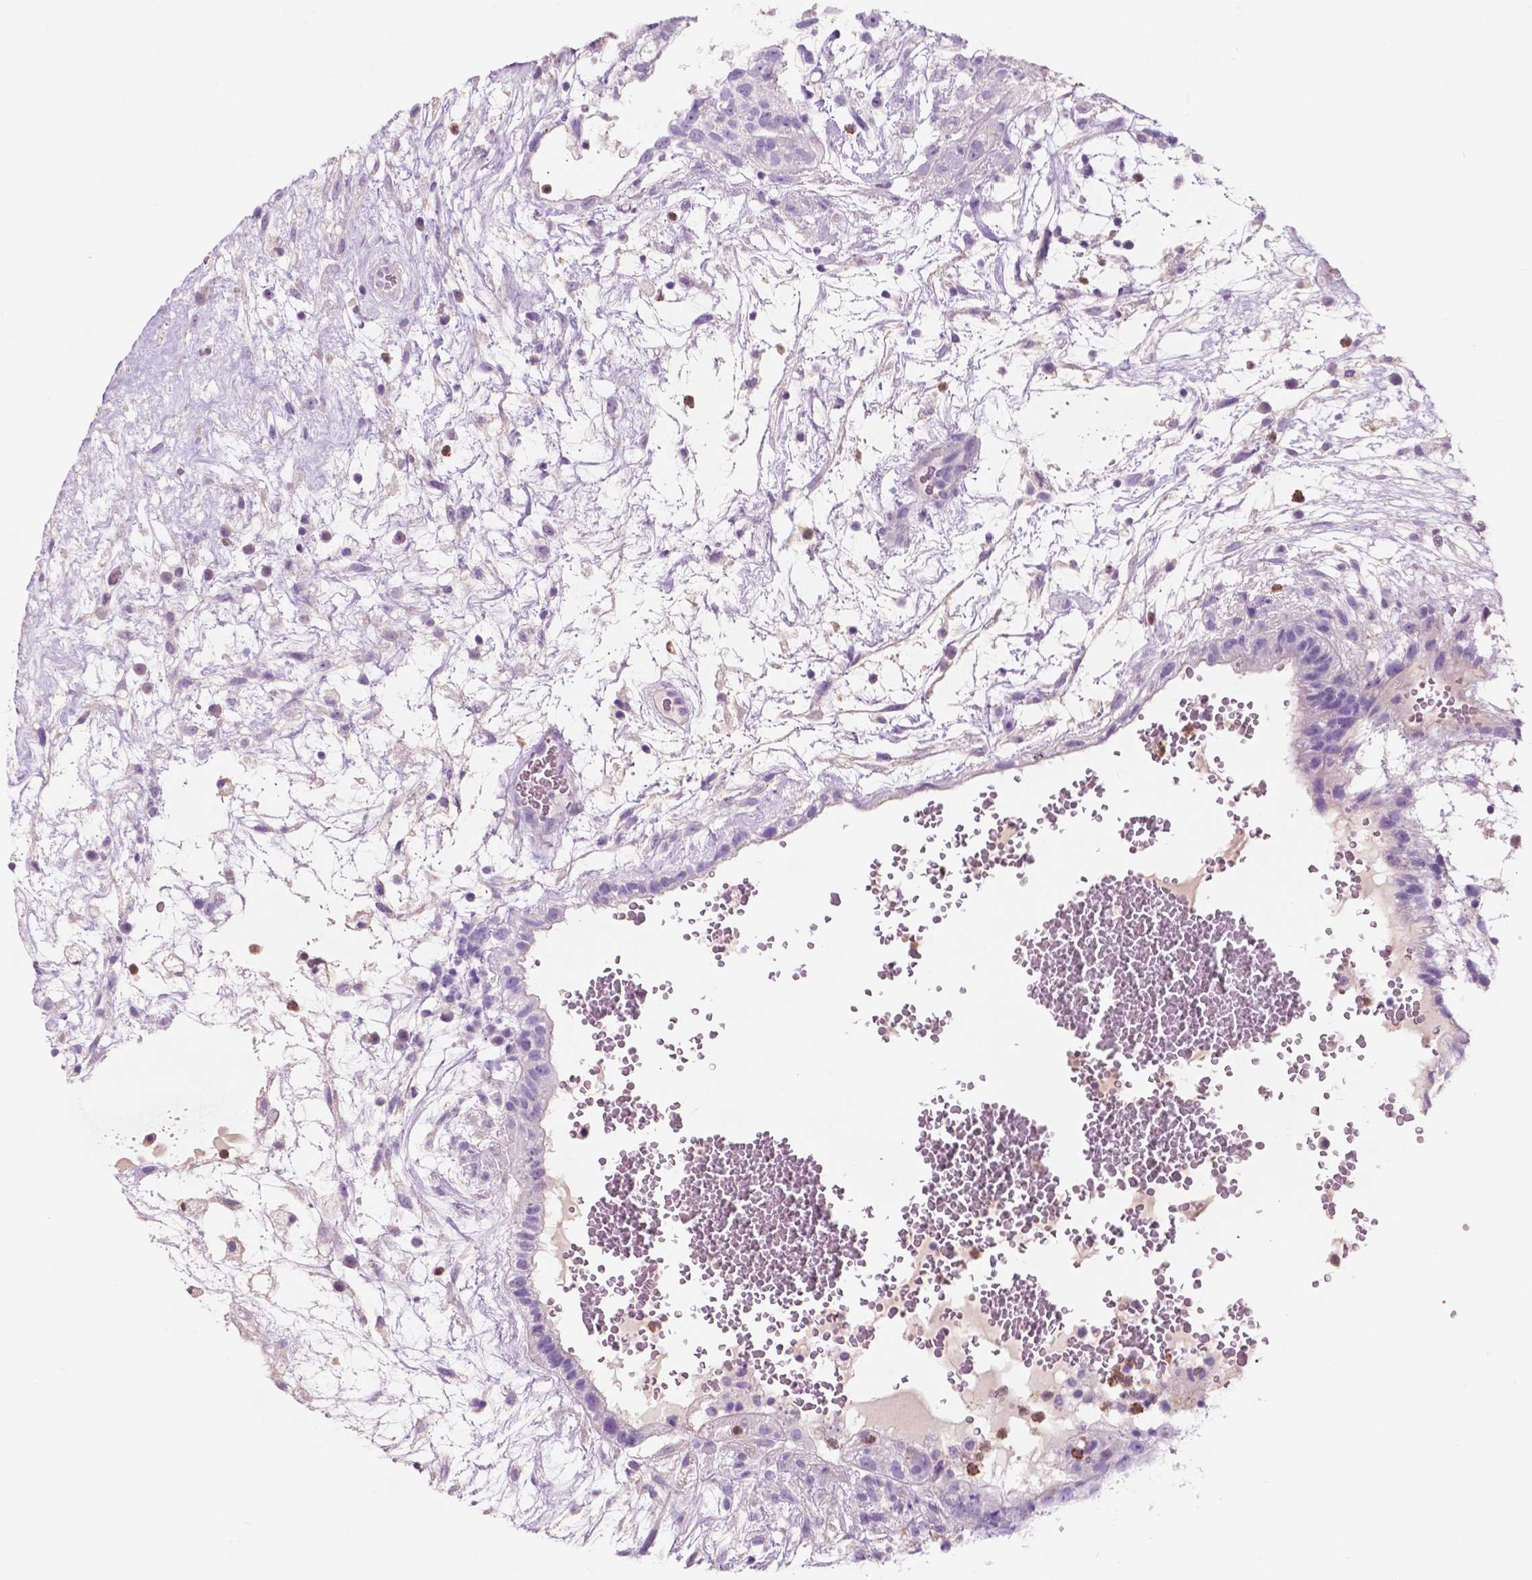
{"staining": {"intensity": "negative", "quantity": "none", "location": "none"}, "tissue": "testis cancer", "cell_type": "Tumor cells", "image_type": "cancer", "snomed": [{"axis": "morphology", "description": "Normal tissue, NOS"}, {"axis": "morphology", "description": "Carcinoma, Embryonal, NOS"}, {"axis": "topography", "description": "Testis"}], "caption": "The immunohistochemistry (IHC) image has no significant staining in tumor cells of testis cancer (embryonal carcinoma) tissue.", "gene": "CUZD1", "patient": {"sex": "male", "age": 32}}